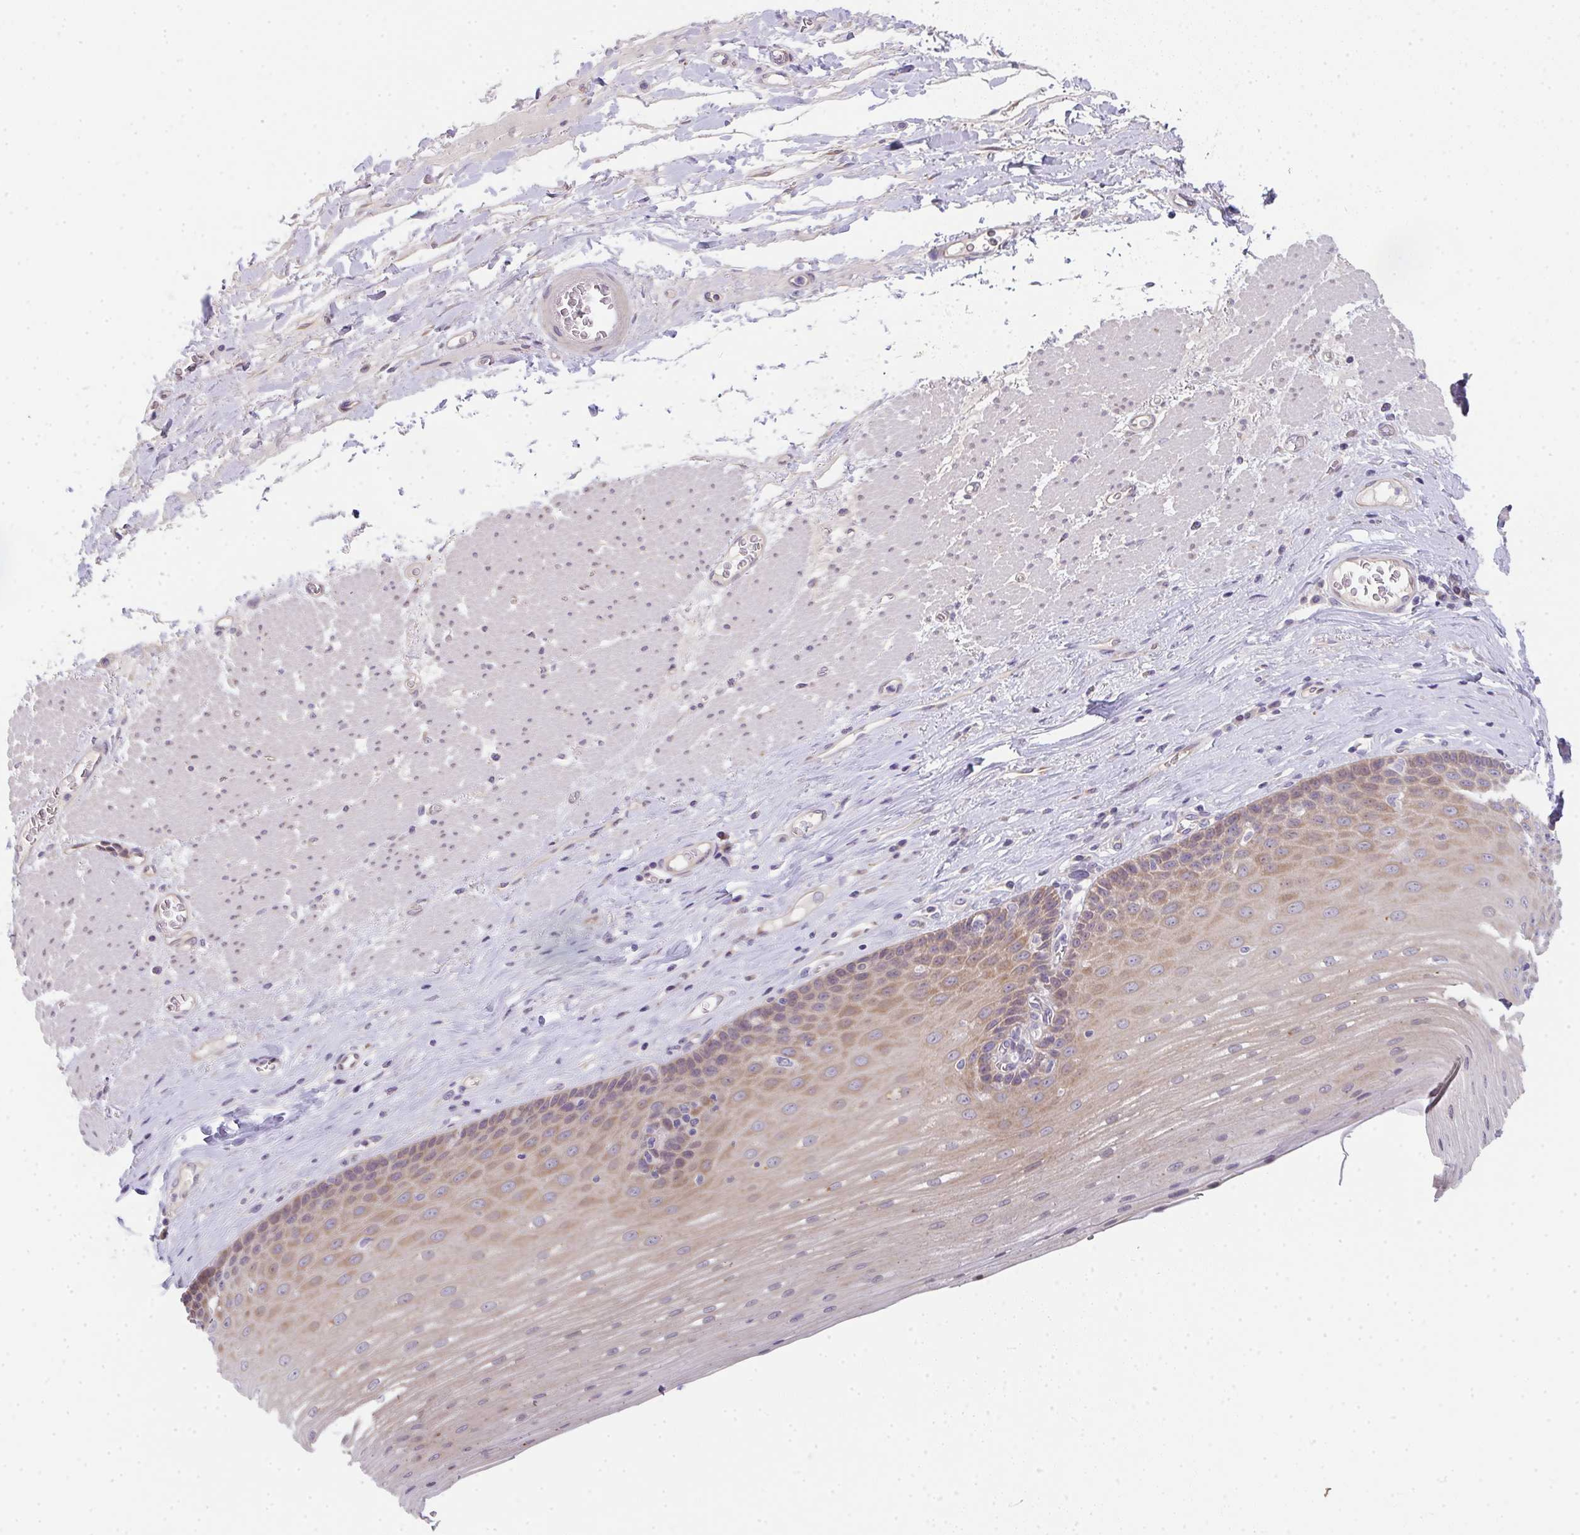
{"staining": {"intensity": "moderate", "quantity": "25%-75%", "location": "cytoplasmic/membranous"}, "tissue": "esophagus", "cell_type": "Squamous epithelial cells", "image_type": "normal", "snomed": [{"axis": "morphology", "description": "Normal tissue, NOS"}, {"axis": "topography", "description": "Esophagus"}], "caption": "DAB immunohistochemical staining of normal human esophagus reveals moderate cytoplasmic/membranous protein expression in approximately 25%-75% of squamous epithelial cells.", "gene": "TNFRSF10A", "patient": {"sex": "male", "age": 62}}